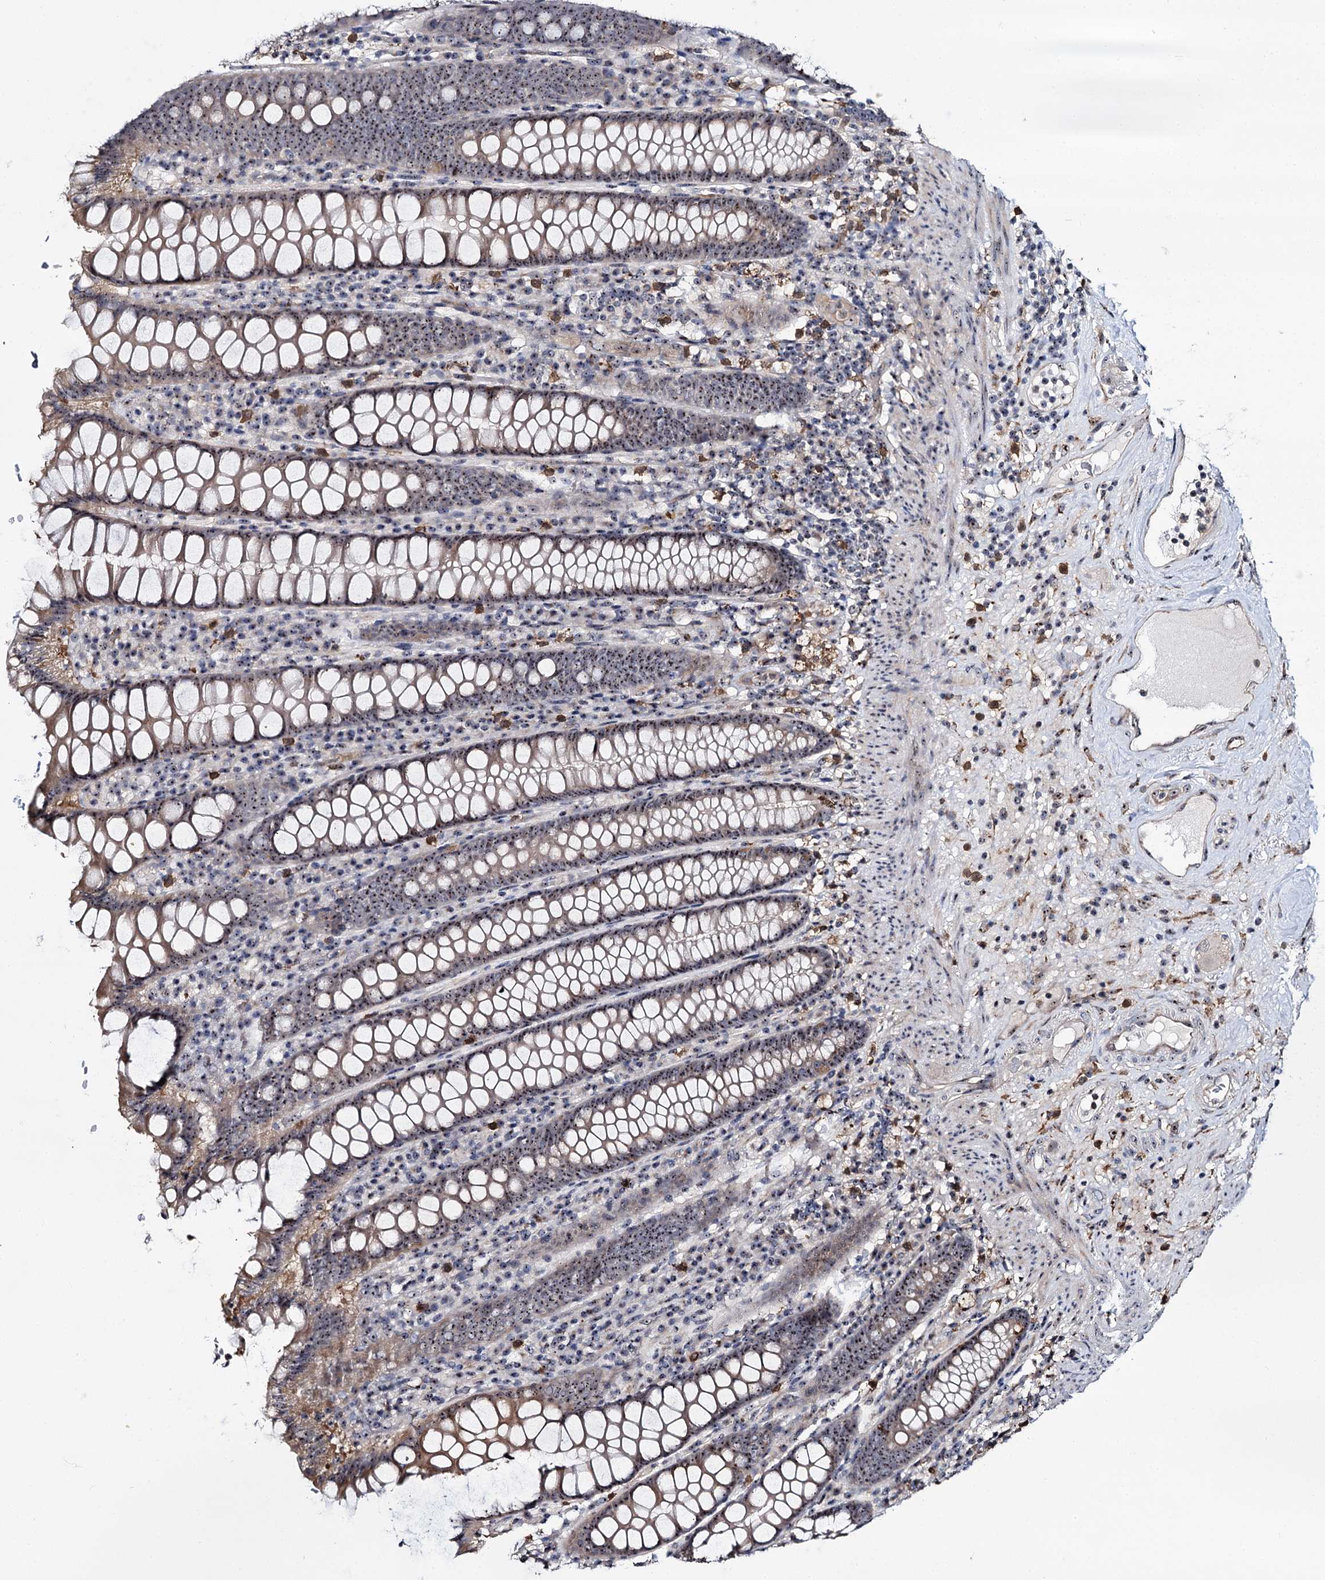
{"staining": {"intensity": "moderate", "quantity": ">75%", "location": "nuclear"}, "tissue": "colon", "cell_type": "Endothelial cells", "image_type": "normal", "snomed": [{"axis": "morphology", "description": "Normal tissue, NOS"}, {"axis": "topography", "description": "Colon"}], "caption": "Immunohistochemical staining of benign human colon shows medium levels of moderate nuclear expression in about >75% of endothelial cells.", "gene": "SUPT20H", "patient": {"sex": "female", "age": 79}}